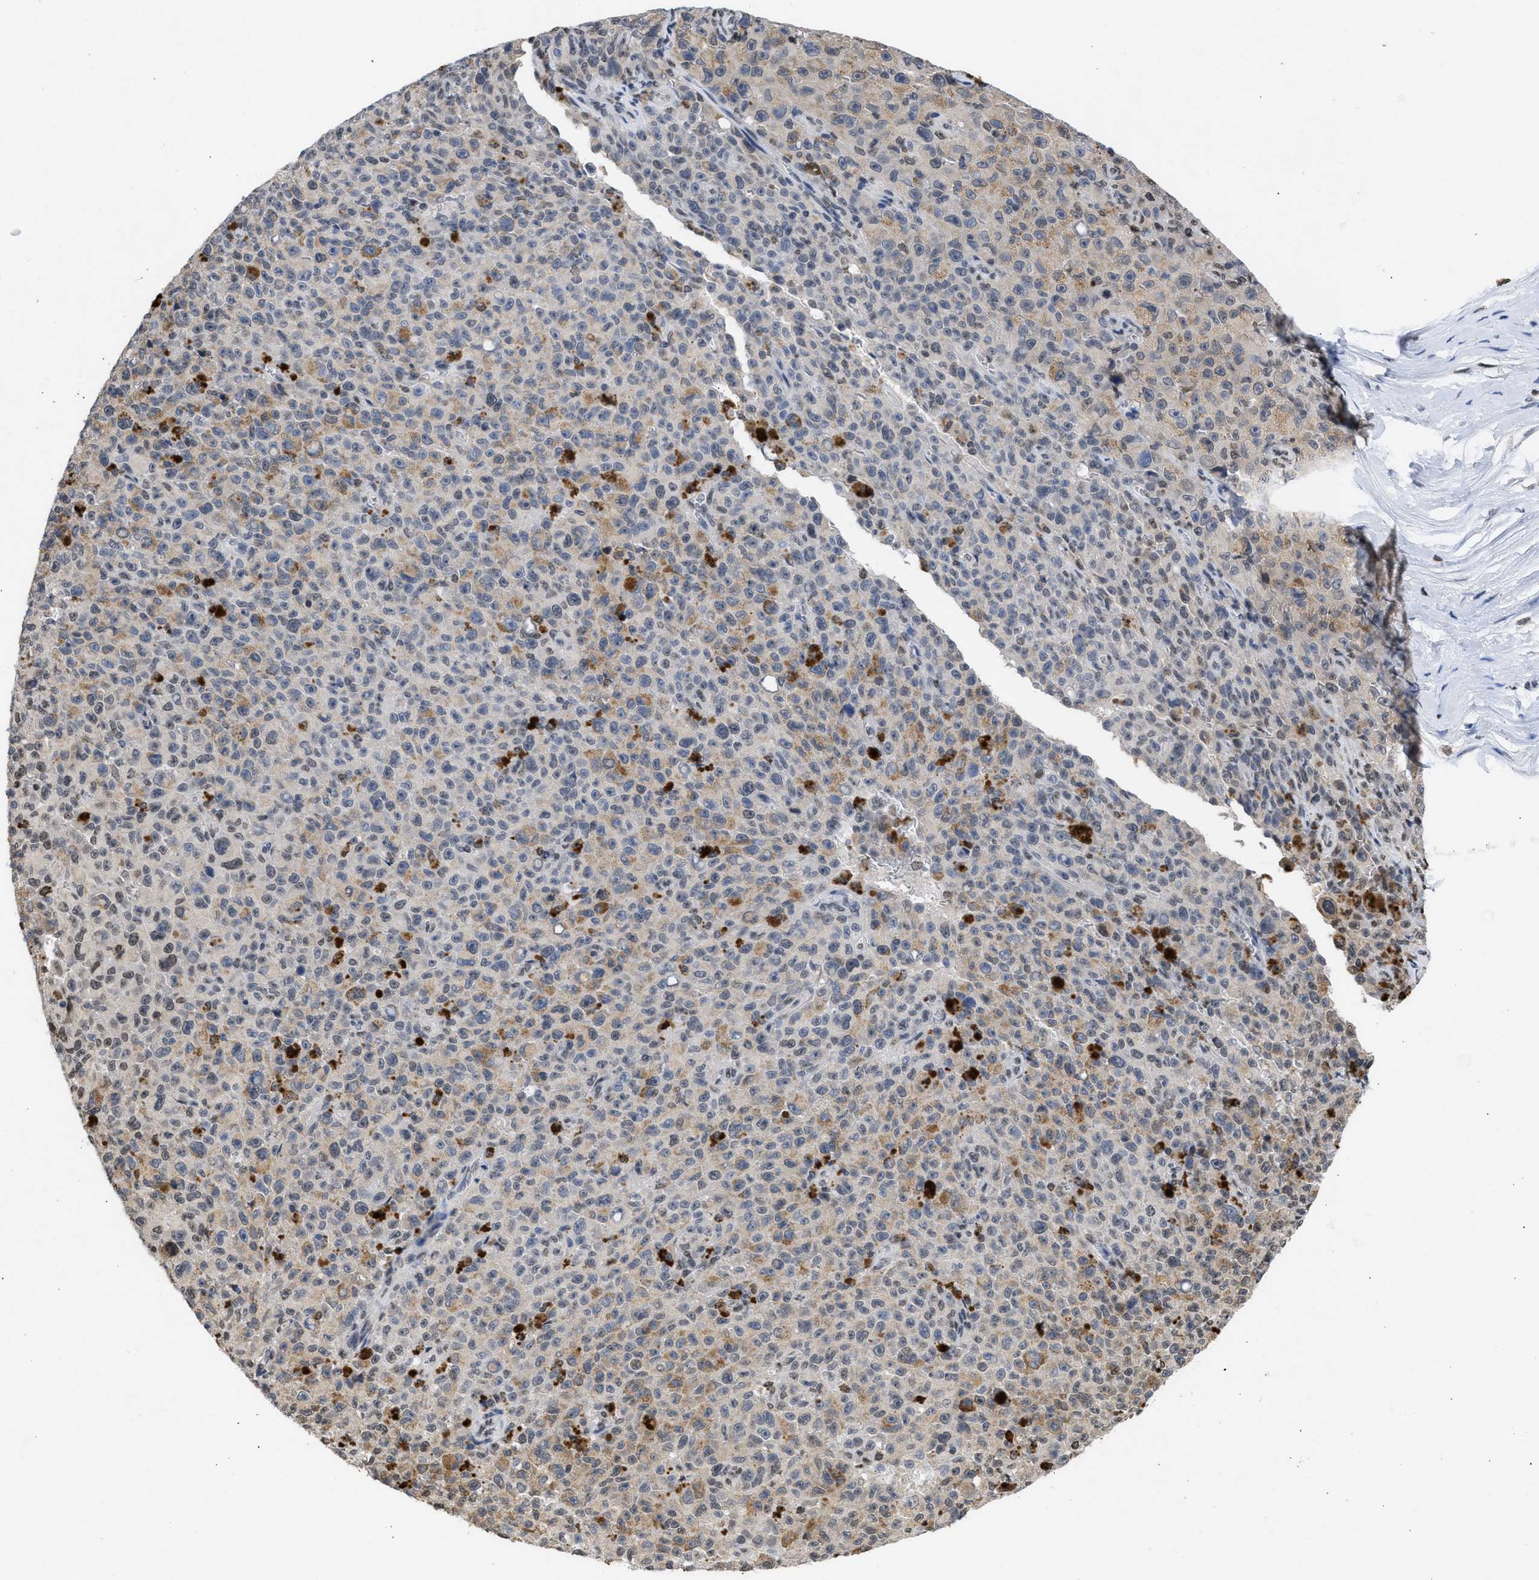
{"staining": {"intensity": "weak", "quantity": "25%-75%", "location": "cytoplasmic/membranous"}, "tissue": "melanoma", "cell_type": "Tumor cells", "image_type": "cancer", "snomed": [{"axis": "morphology", "description": "Malignant melanoma, NOS"}, {"axis": "topography", "description": "Skin"}], "caption": "A micrograph of human malignant melanoma stained for a protein exhibits weak cytoplasmic/membranous brown staining in tumor cells.", "gene": "NUP35", "patient": {"sex": "female", "age": 82}}